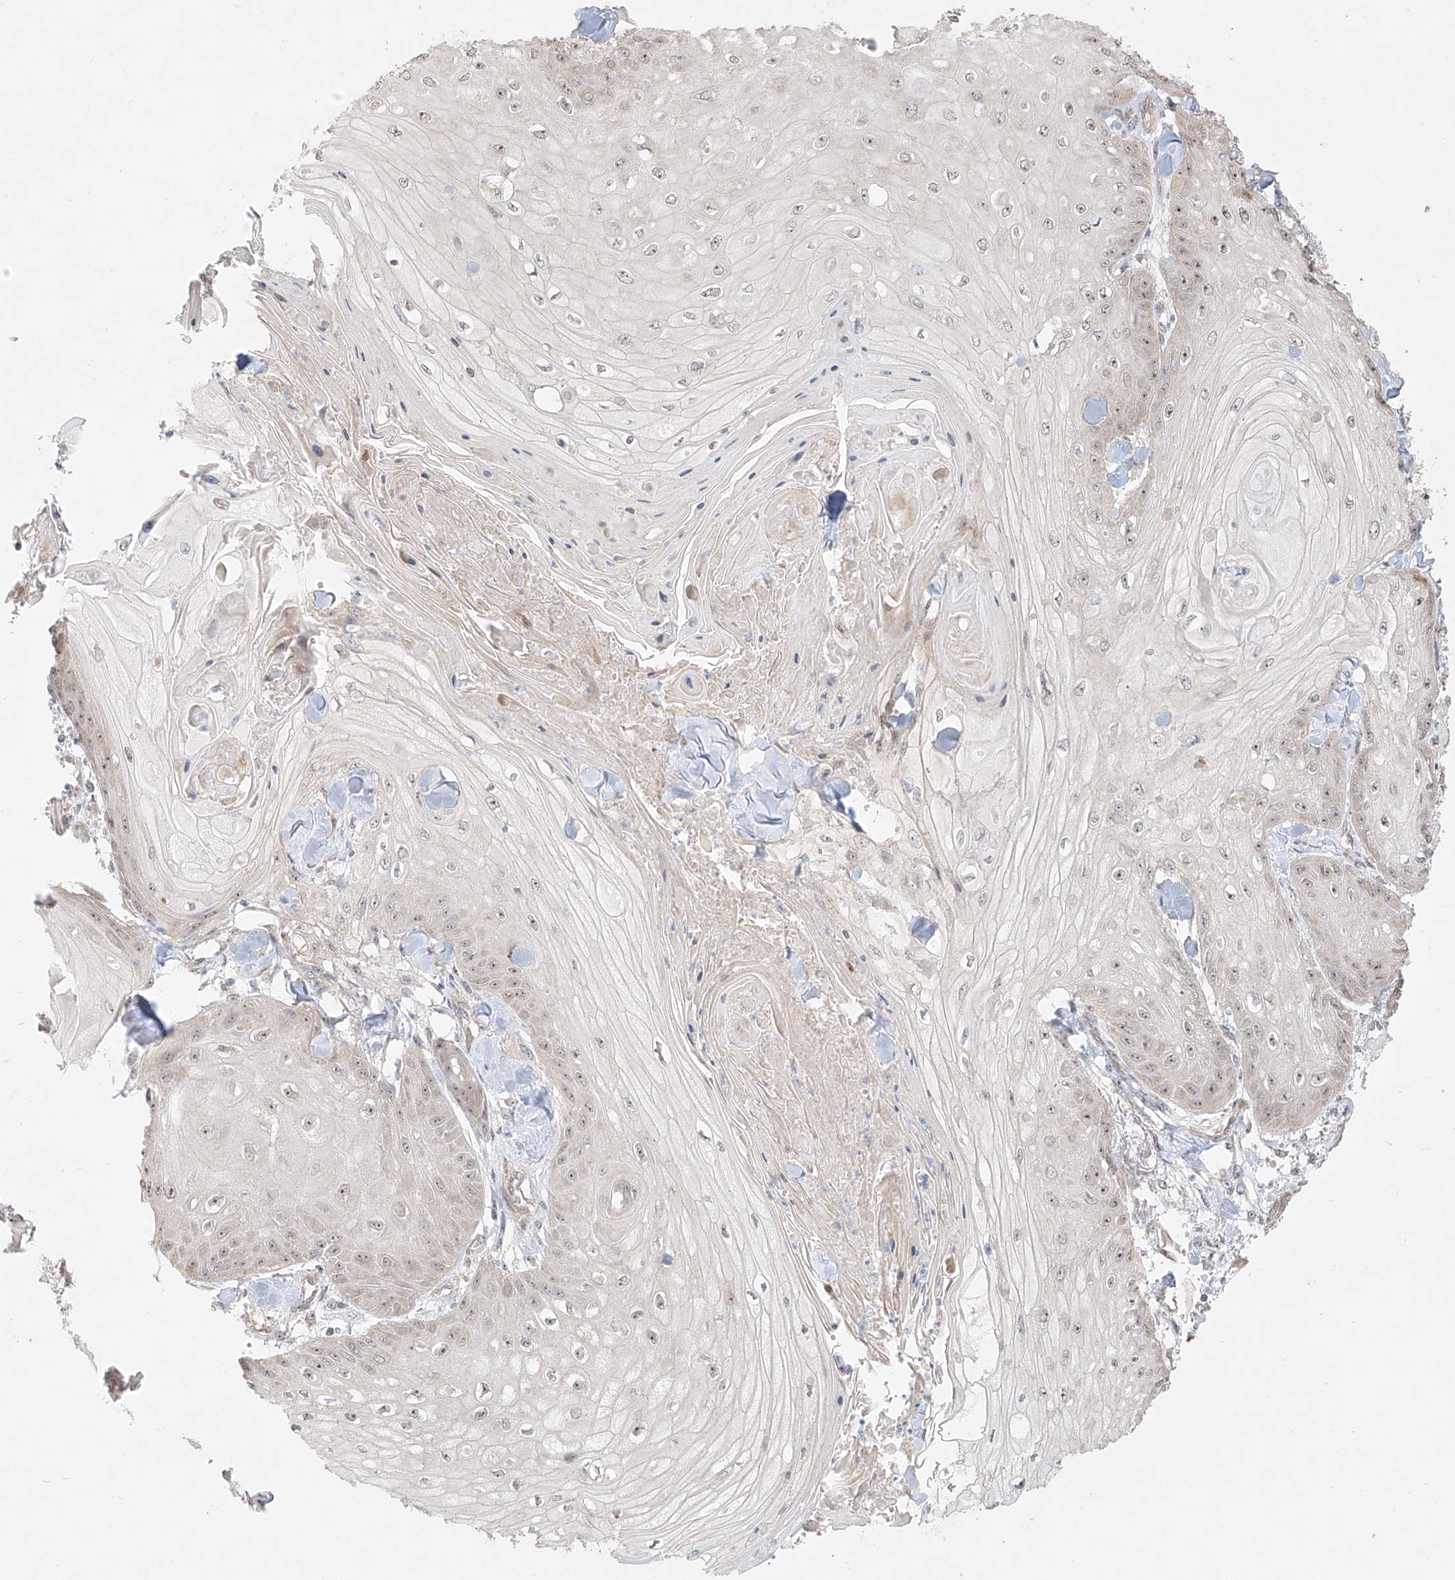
{"staining": {"intensity": "weak", "quantity": "<25%", "location": "nuclear"}, "tissue": "skin cancer", "cell_type": "Tumor cells", "image_type": "cancer", "snomed": [{"axis": "morphology", "description": "Squamous cell carcinoma, NOS"}, {"axis": "topography", "description": "Skin"}], "caption": "High power microscopy histopathology image of an IHC micrograph of skin squamous cell carcinoma, revealing no significant positivity in tumor cells.", "gene": "TASP1", "patient": {"sex": "male", "age": 74}}